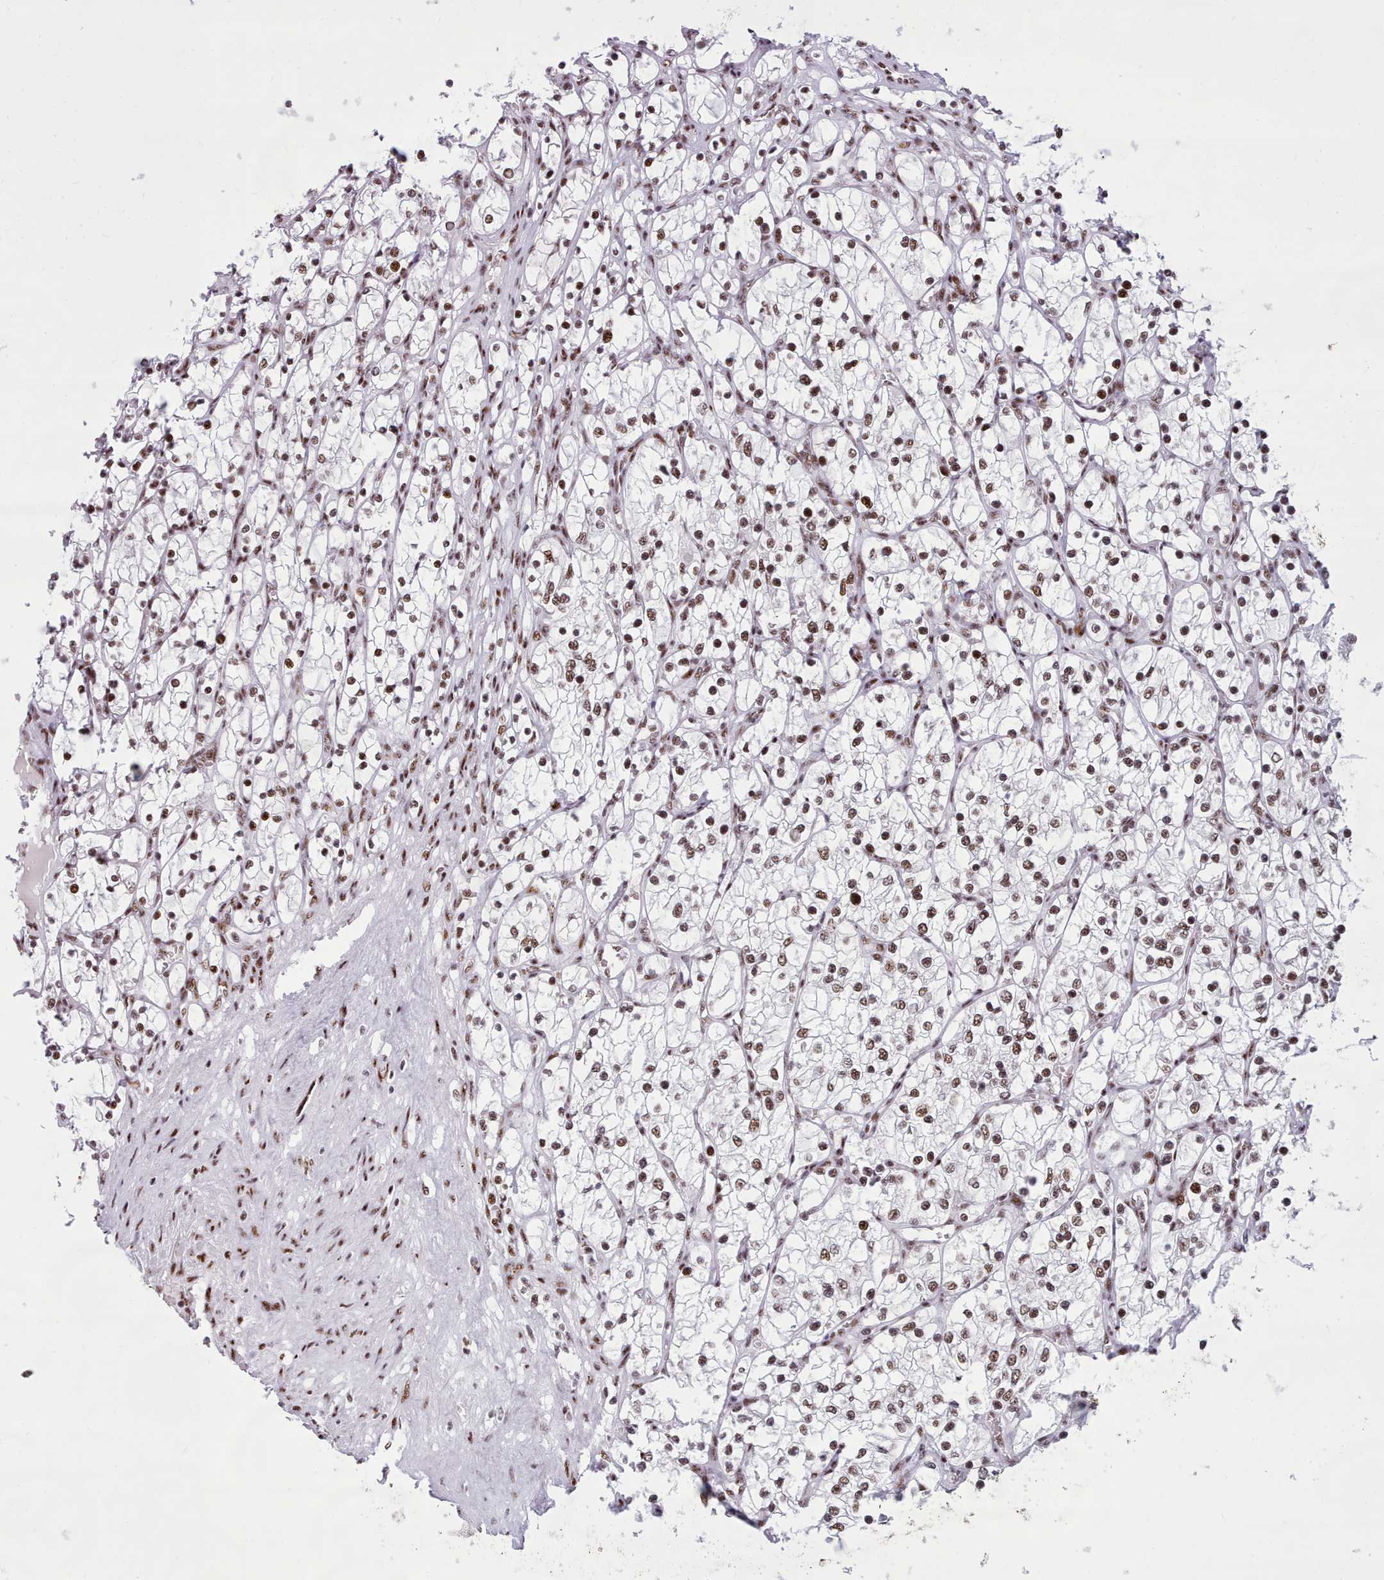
{"staining": {"intensity": "moderate", "quantity": ">75%", "location": "nuclear"}, "tissue": "renal cancer", "cell_type": "Tumor cells", "image_type": "cancer", "snomed": [{"axis": "morphology", "description": "Adenocarcinoma, NOS"}, {"axis": "topography", "description": "Kidney"}], "caption": "This photomicrograph exhibits IHC staining of renal cancer (adenocarcinoma), with medium moderate nuclear expression in about >75% of tumor cells.", "gene": "TMEM35B", "patient": {"sex": "female", "age": 69}}